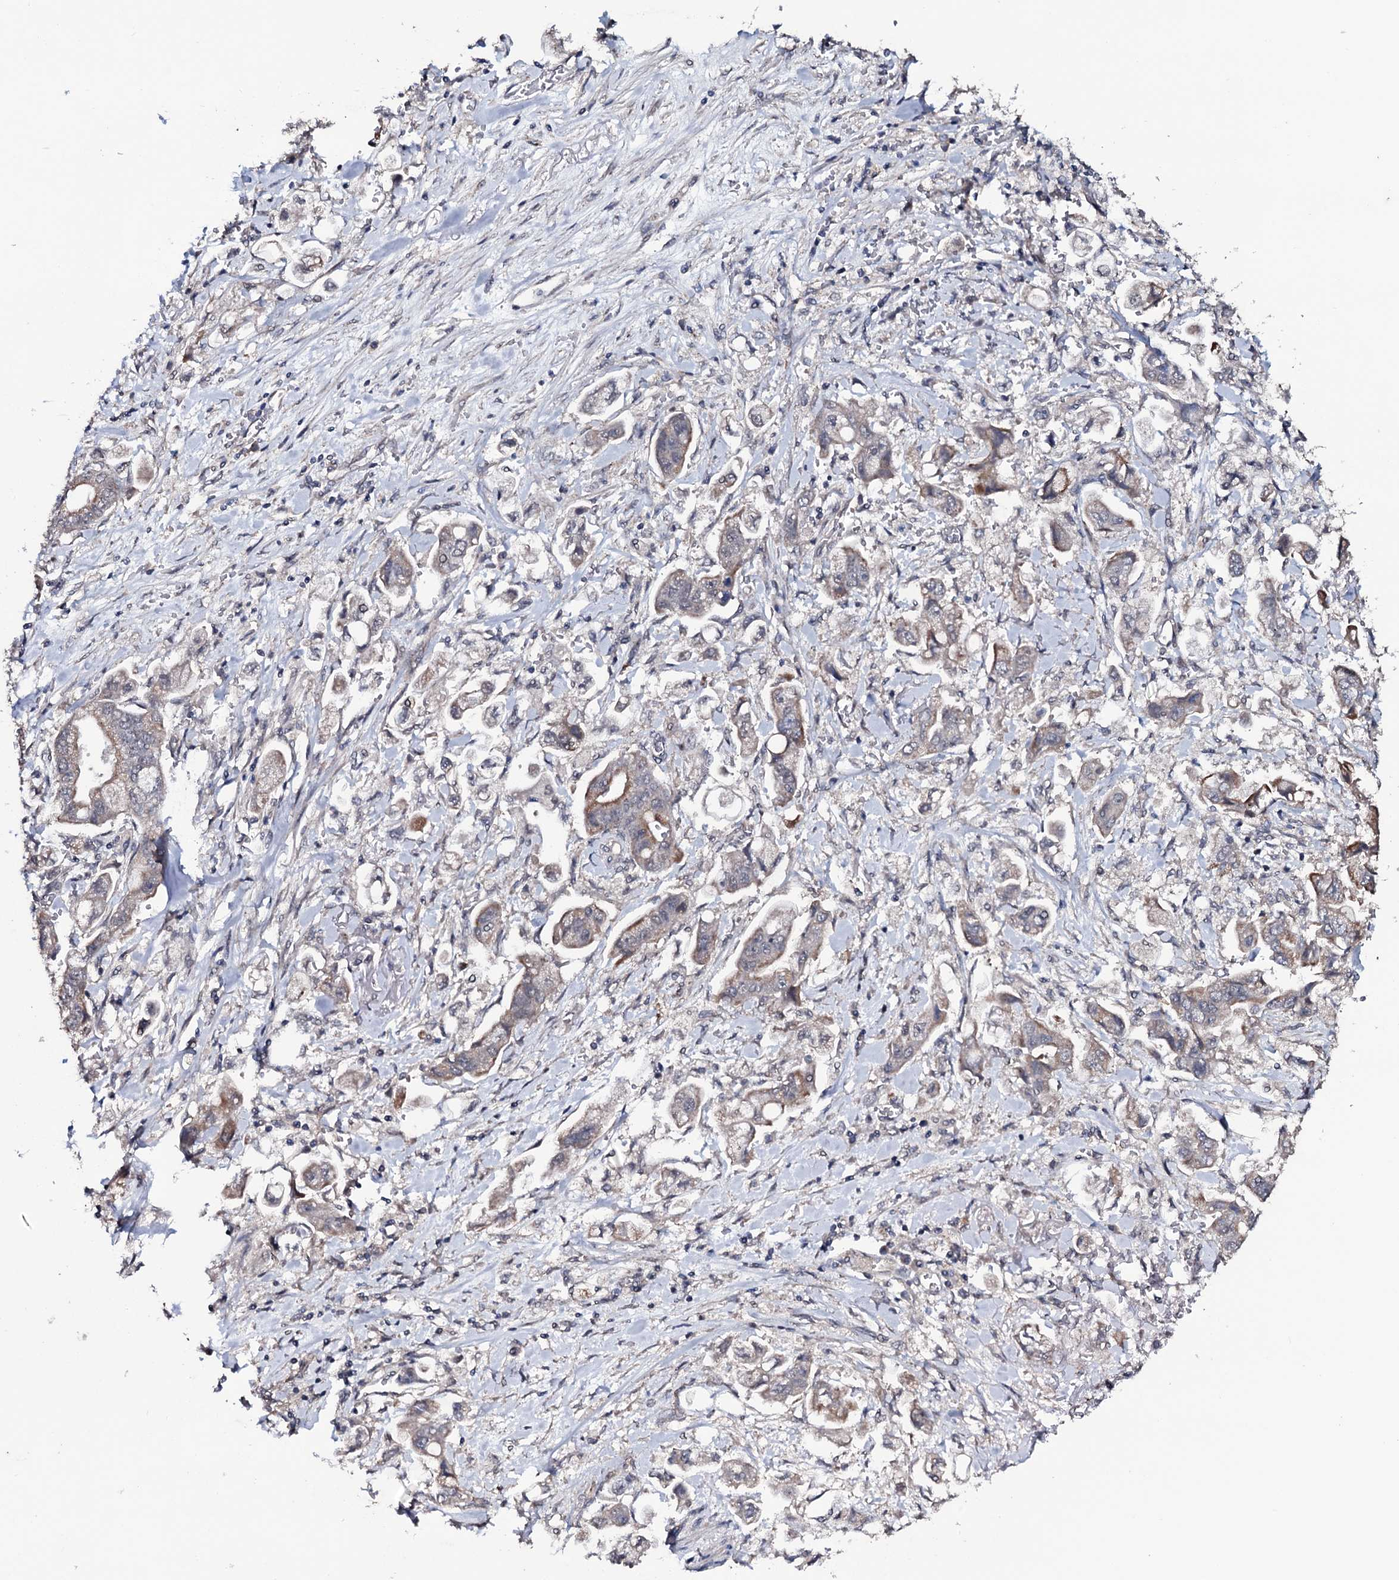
{"staining": {"intensity": "weak", "quantity": "<25%", "location": "cytoplasmic/membranous"}, "tissue": "stomach cancer", "cell_type": "Tumor cells", "image_type": "cancer", "snomed": [{"axis": "morphology", "description": "Adenocarcinoma, NOS"}, {"axis": "topography", "description": "Stomach"}], "caption": "This photomicrograph is of stomach cancer stained with immunohistochemistry (IHC) to label a protein in brown with the nuclei are counter-stained blue. There is no expression in tumor cells.", "gene": "MRPS31", "patient": {"sex": "male", "age": 62}}